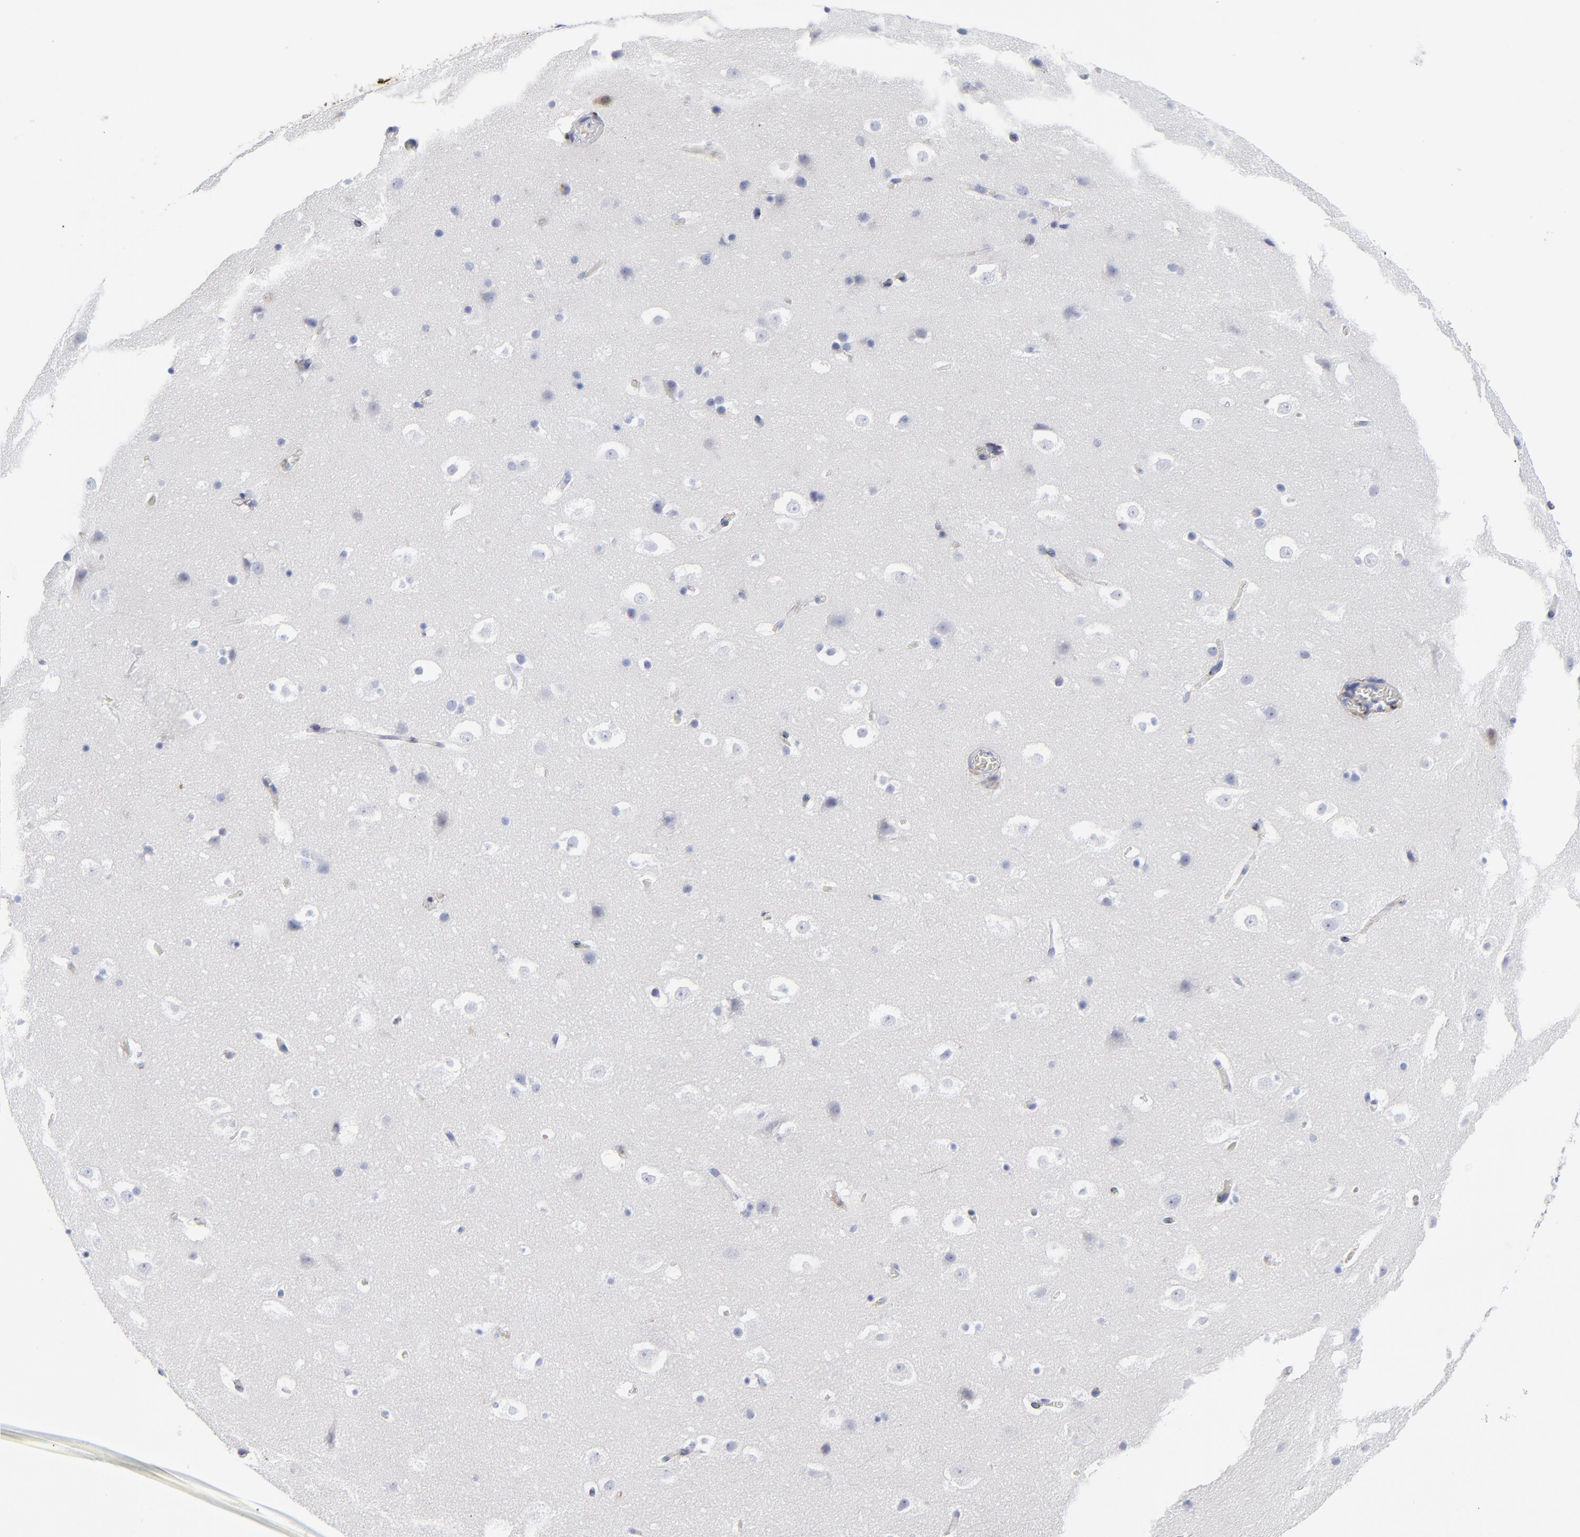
{"staining": {"intensity": "negative", "quantity": "none", "location": "none"}, "tissue": "hippocampus", "cell_type": "Glial cells", "image_type": "normal", "snomed": [{"axis": "morphology", "description": "Normal tissue, NOS"}, {"axis": "topography", "description": "Hippocampus"}], "caption": "This is a micrograph of immunohistochemistry (IHC) staining of unremarkable hippocampus, which shows no expression in glial cells. (DAB immunohistochemistry, high magnification).", "gene": "DCN", "patient": {"sex": "male", "age": 45}}